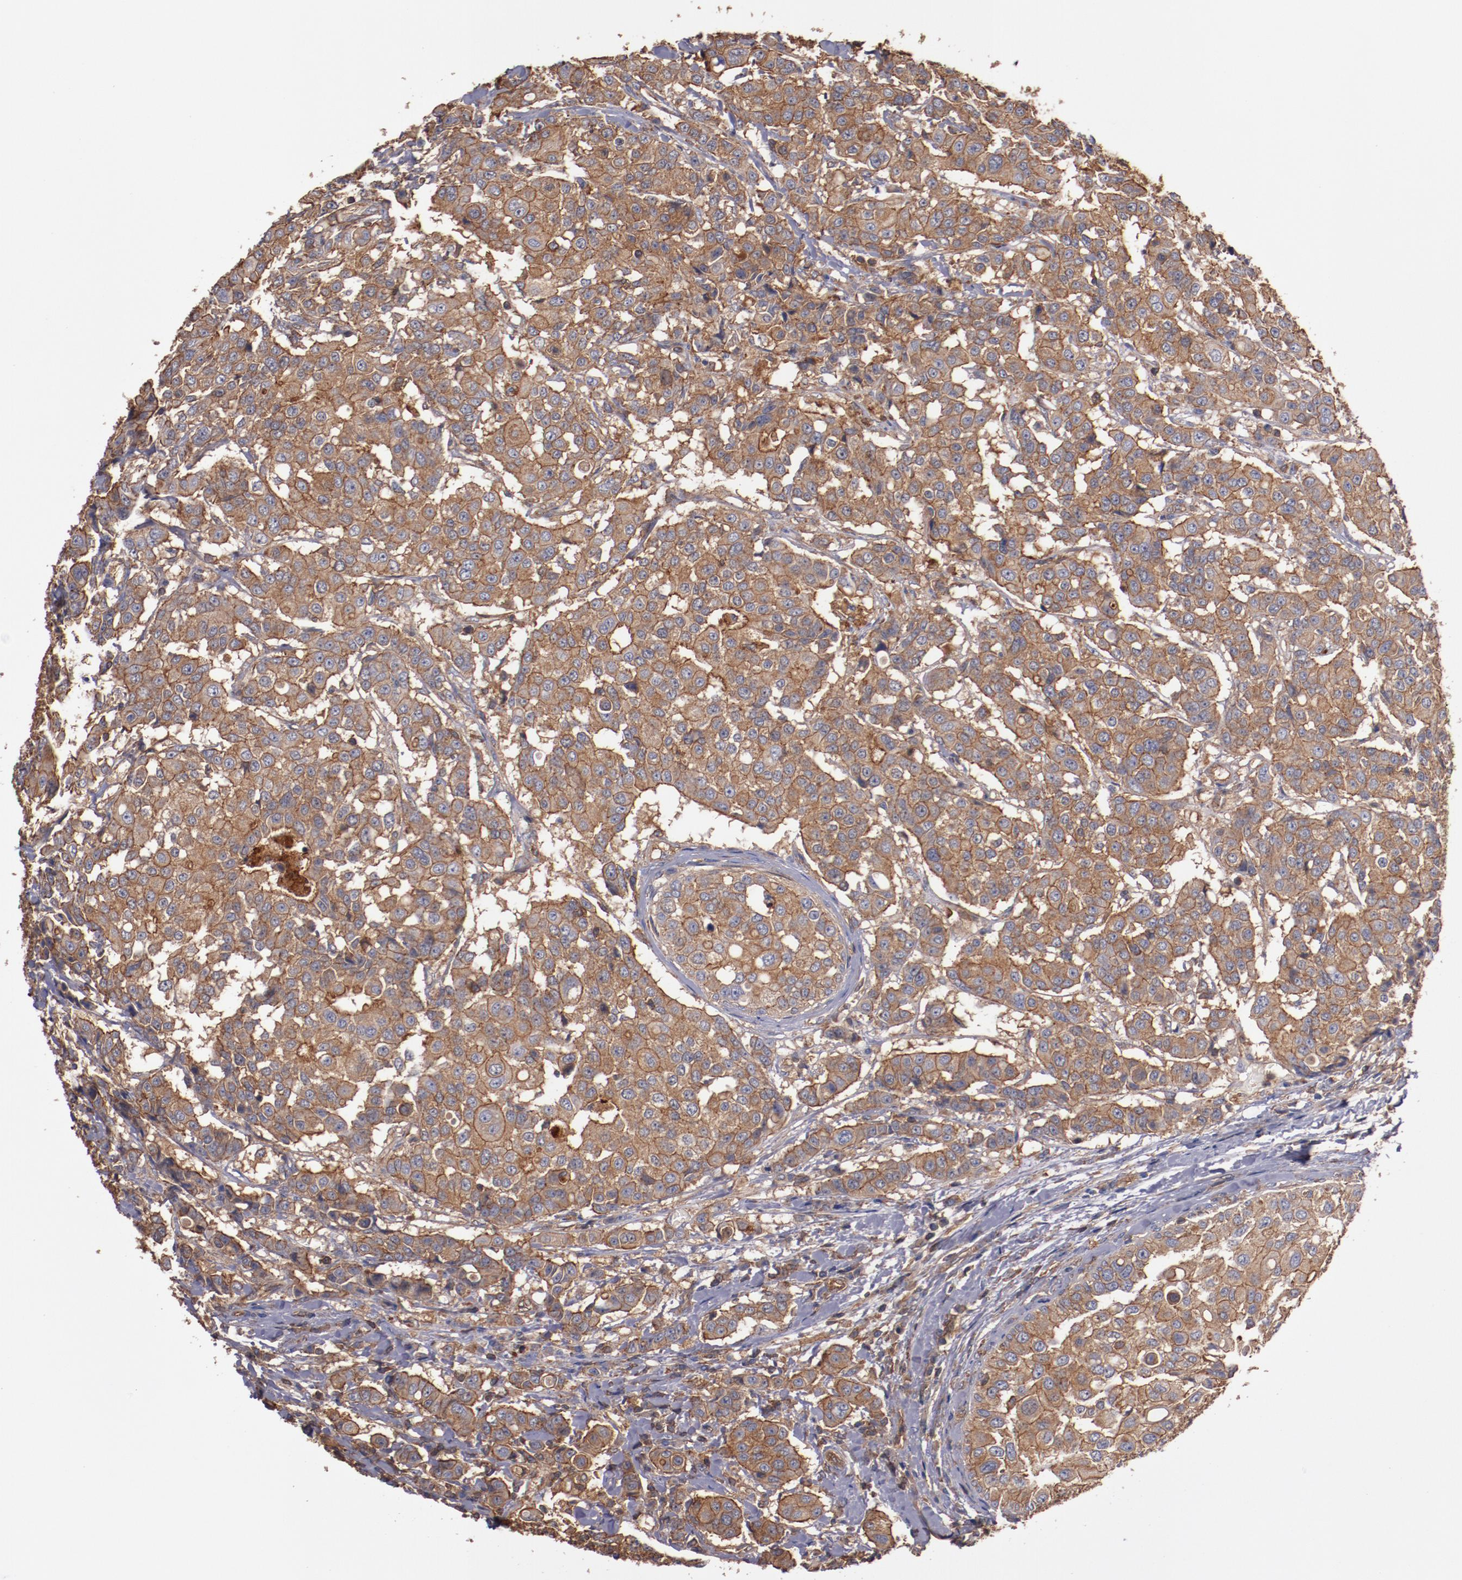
{"staining": {"intensity": "strong", "quantity": ">75%", "location": "cytoplasmic/membranous"}, "tissue": "breast cancer", "cell_type": "Tumor cells", "image_type": "cancer", "snomed": [{"axis": "morphology", "description": "Duct carcinoma"}, {"axis": "topography", "description": "Breast"}], "caption": "High-magnification brightfield microscopy of intraductal carcinoma (breast) stained with DAB (3,3'-diaminobenzidine) (brown) and counterstained with hematoxylin (blue). tumor cells exhibit strong cytoplasmic/membranous staining is present in about>75% of cells. The protein of interest is shown in brown color, while the nuclei are stained blue.", "gene": "TMOD3", "patient": {"sex": "female", "age": 27}}